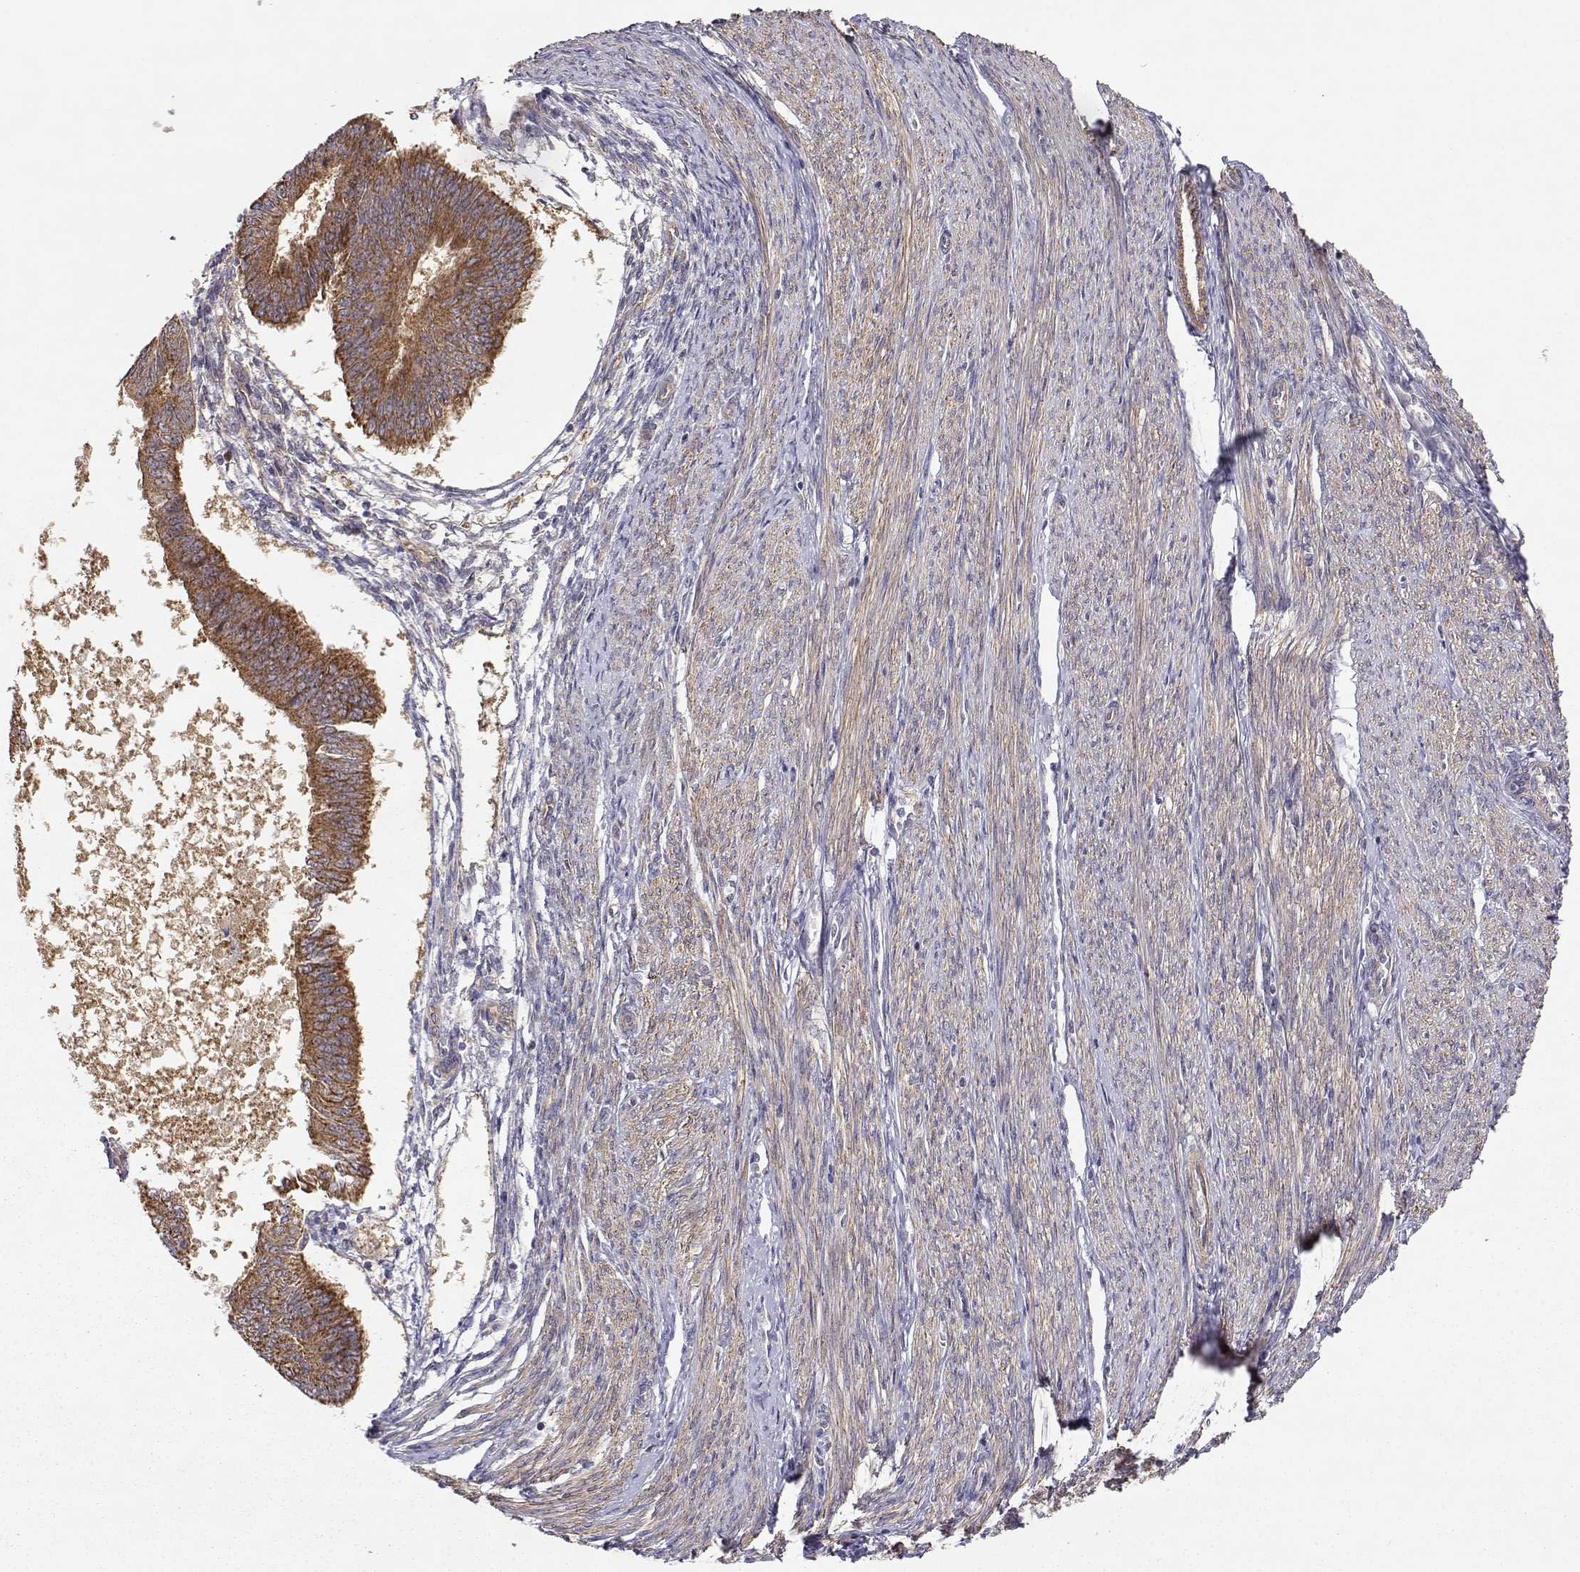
{"staining": {"intensity": "moderate", "quantity": ">75%", "location": "cytoplasmic/membranous"}, "tissue": "endometrial cancer", "cell_type": "Tumor cells", "image_type": "cancer", "snomed": [{"axis": "morphology", "description": "Adenocarcinoma, NOS"}, {"axis": "topography", "description": "Endometrium"}], "caption": "A micrograph of endometrial adenocarcinoma stained for a protein shows moderate cytoplasmic/membranous brown staining in tumor cells.", "gene": "PAIP1", "patient": {"sex": "female", "age": 58}}